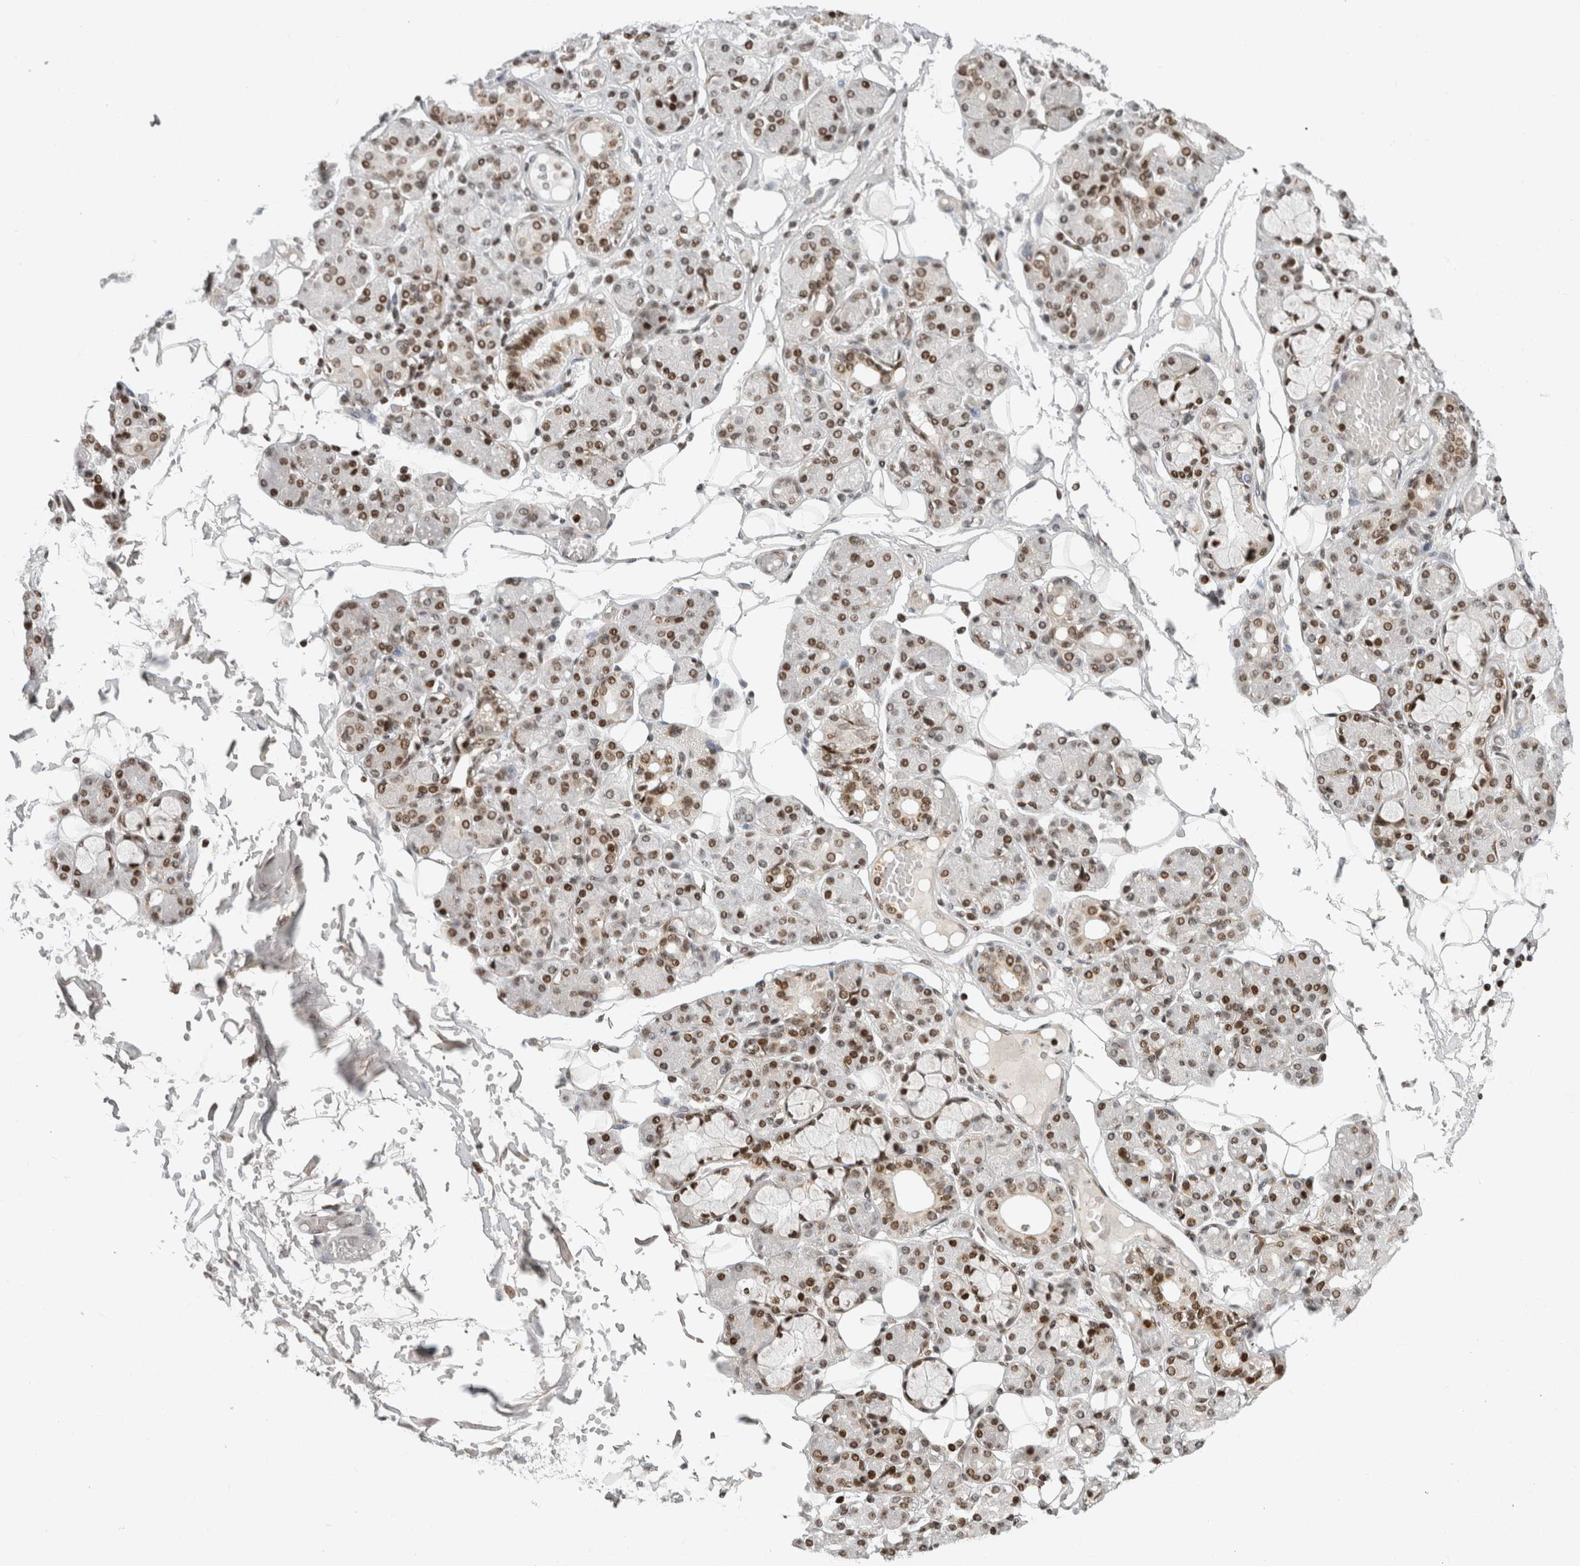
{"staining": {"intensity": "moderate", "quantity": "25%-75%", "location": "nuclear"}, "tissue": "salivary gland", "cell_type": "Glandular cells", "image_type": "normal", "snomed": [{"axis": "morphology", "description": "Normal tissue, NOS"}, {"axis": "topography", "description": "Salivary gland"}], "caption": "The immunohistochemical stain shows moderate nuclear staining in glandular cells of benign salivary gland.", "gene": "GINS4", "patient": {"sex": "male", "age": 63}}